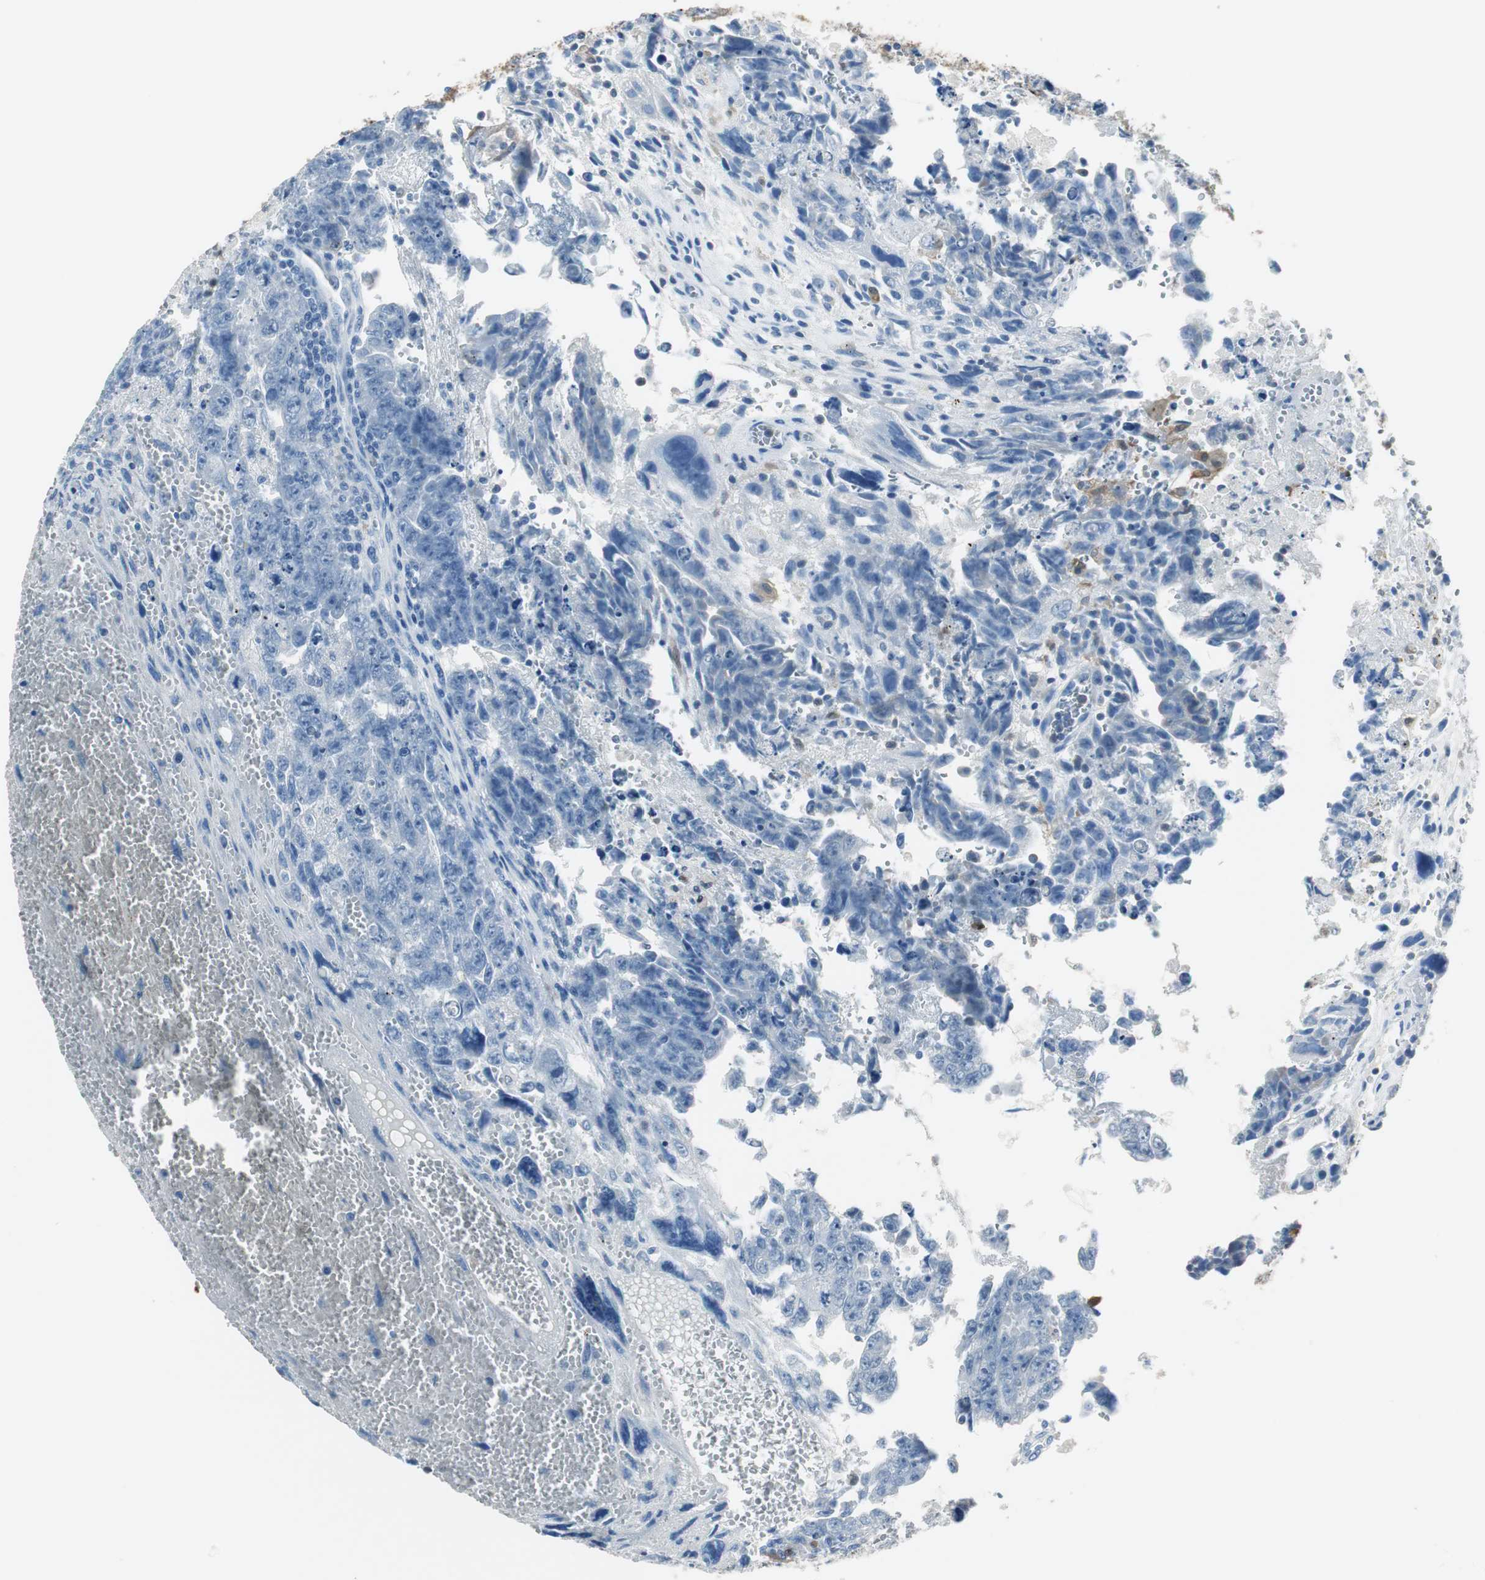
{"staining": {"intensity": "negative", "quantity": "none", "location": "none"}, "tissue": "testis cancer", "cell_type": "Tumor cells", "image_type": "cancer", "snomed": [{"axis": "morphology", "description": "Carcinoma, Embryonal, NOS"}, {"axis": "topography", "description": "Testis"}], "caption": "High magnification brightfield microscopy of testis embryonal carcinoma stained with DAB (3,3'-diaminobenzidine) (brown) and counterstained with hematoxylin (blue): tumor cells show no significant staining.", "gene": "FBP1", "patient": {"sex": "male", "age": 28}}